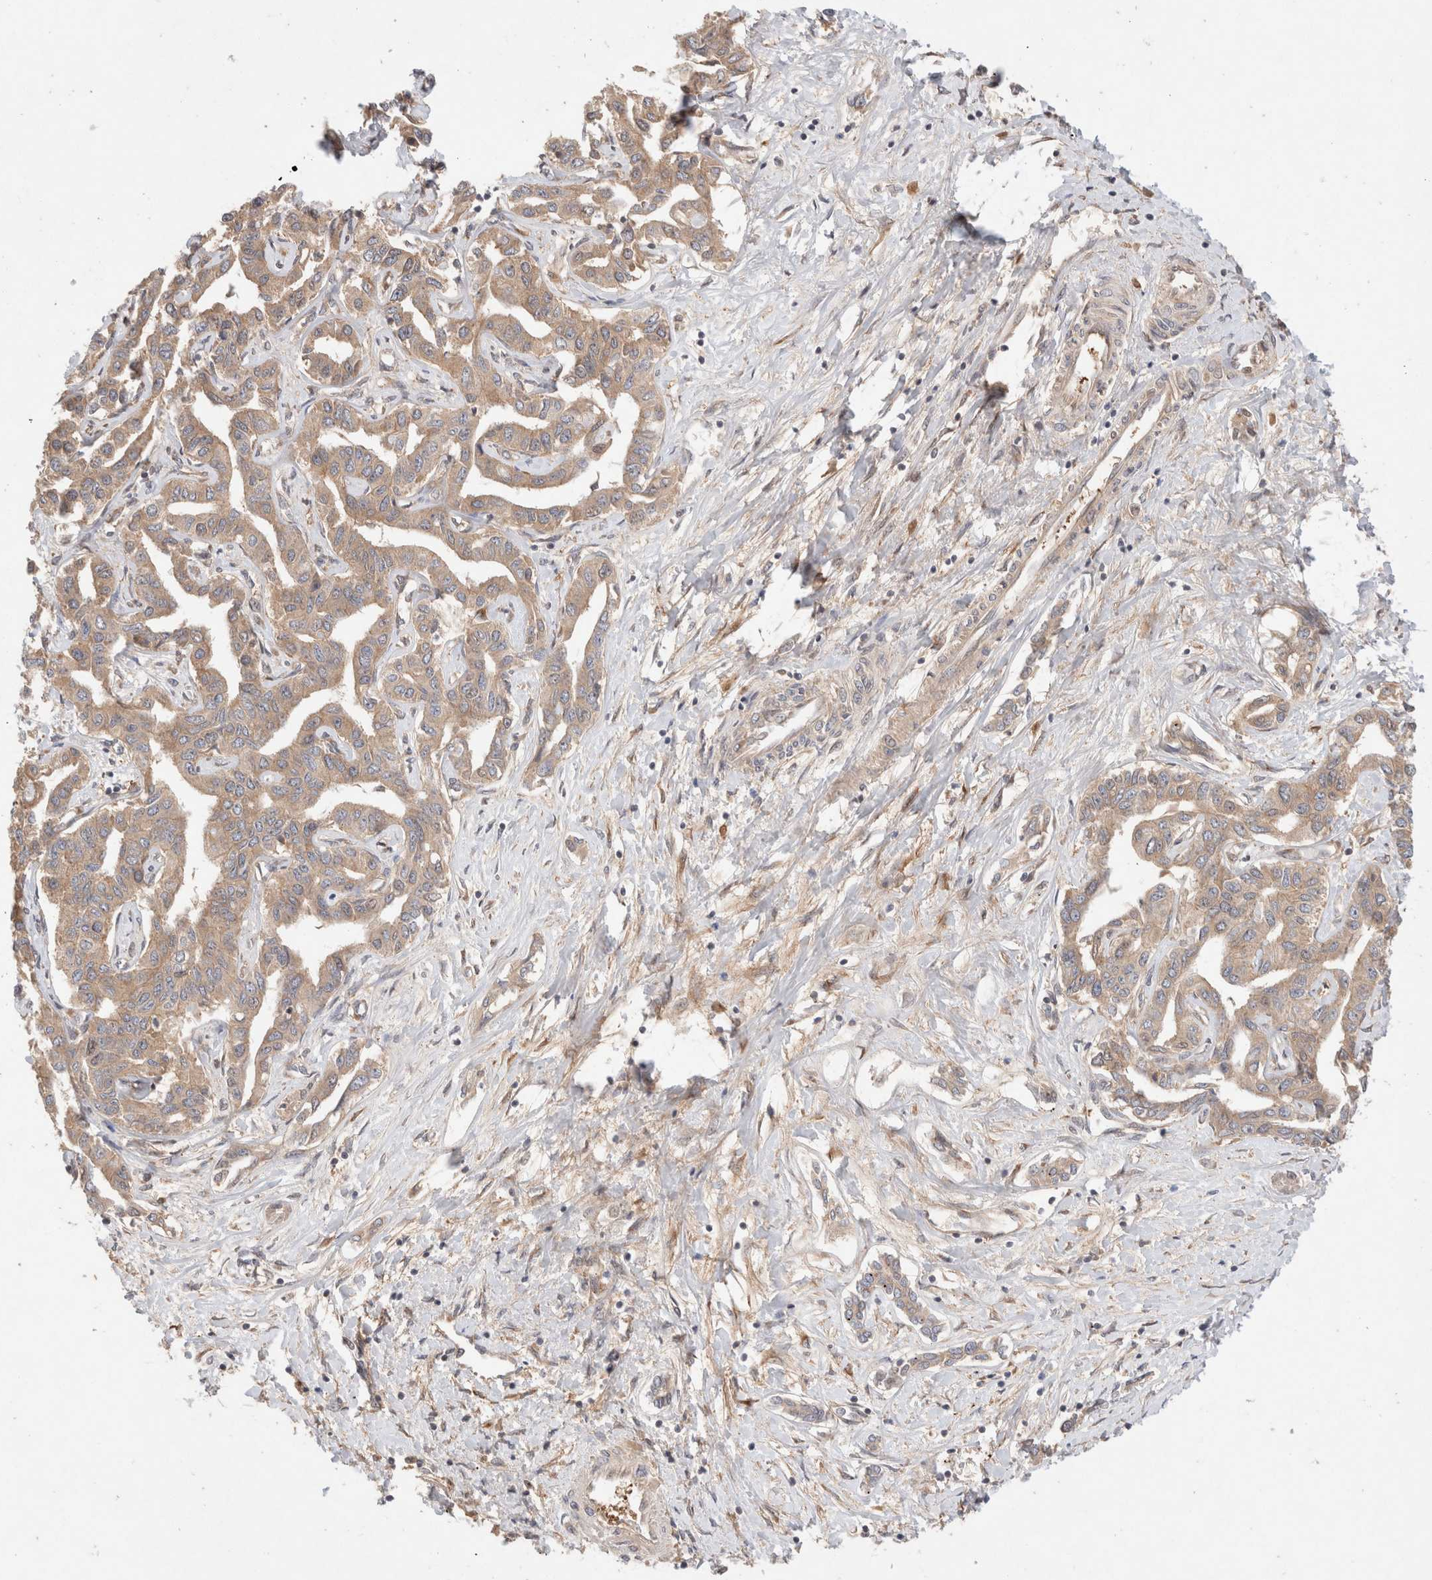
{"staining": {"intensity": "weak", "quantity": ">75%", "location": "cytoplasmic/membranous"}, "tissue": "liver cancer", "cell_type": "Tumor cells", "image_type": "cancer", "snomed": [{"axis": "morphology", "description": "Cholangiocarcinoma"}, {"axis": "topography", "description": "Liver"}], "caption": "The image reveals staining of liver cancer (cholangiocarcinoma), revealing weak cytoplasmic/membranous protein positivity (brown color) within tumor cells.", "gene": "KLHL20", "patient": {"sex": "male", "age": 59}}